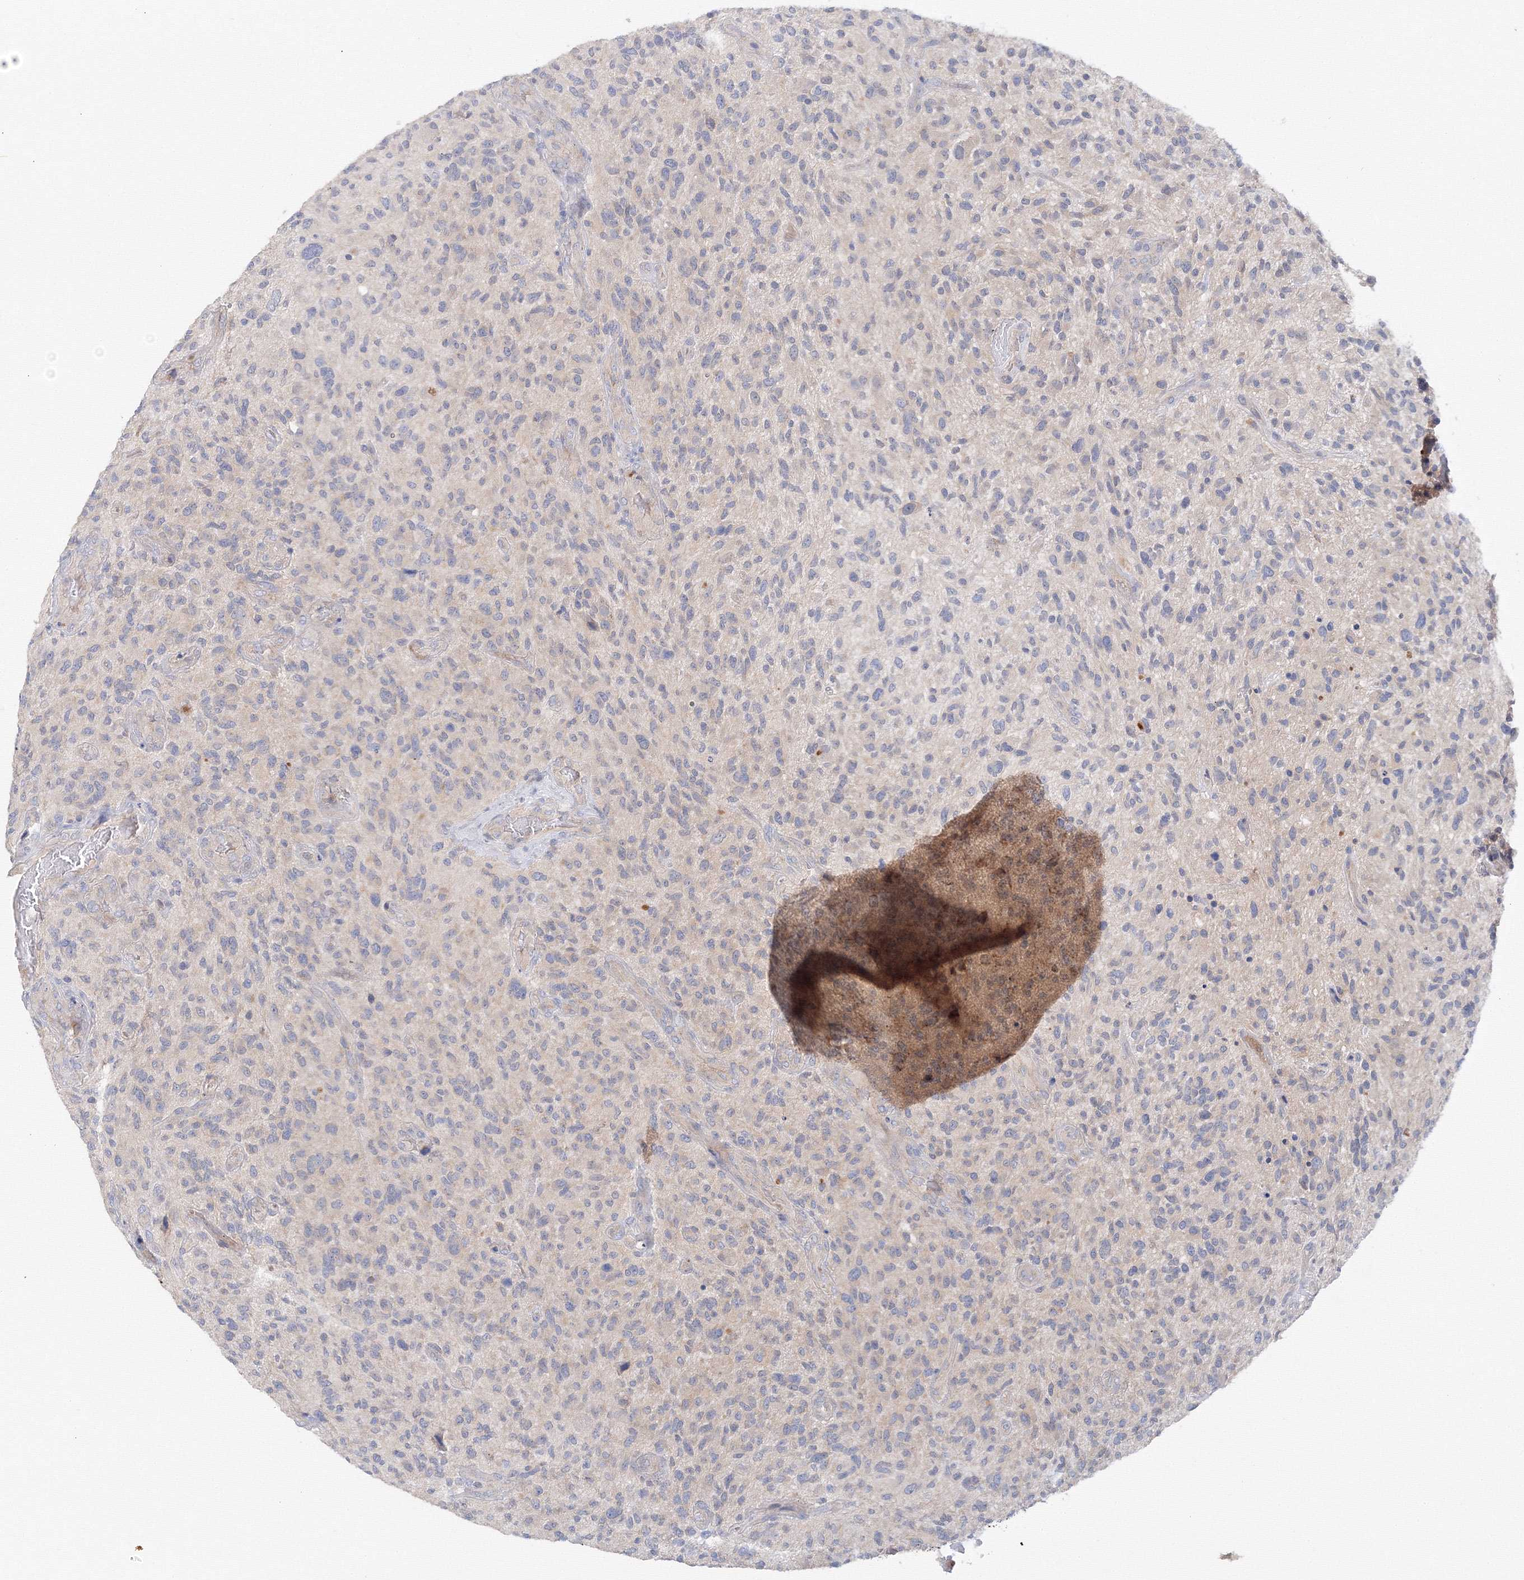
{"staining": {"intensity": "negative", "quantity": "none", "location": "none"}, "tissue": "glioma", "cell_type": "Tumor cells", "image_type": "cancer", "snomed": [{"axis": "morphology", "description": "Glioma, malignant, High grade"}, {"axis": "topography", "description": "Brain"}], "caption": "Immunohistochemical staining of human malignant glioma (high-grade) displays no significant positivity in tumor cells.", "gene": "DIS3L2", "patient": {"sex": "male", "age": 47}}